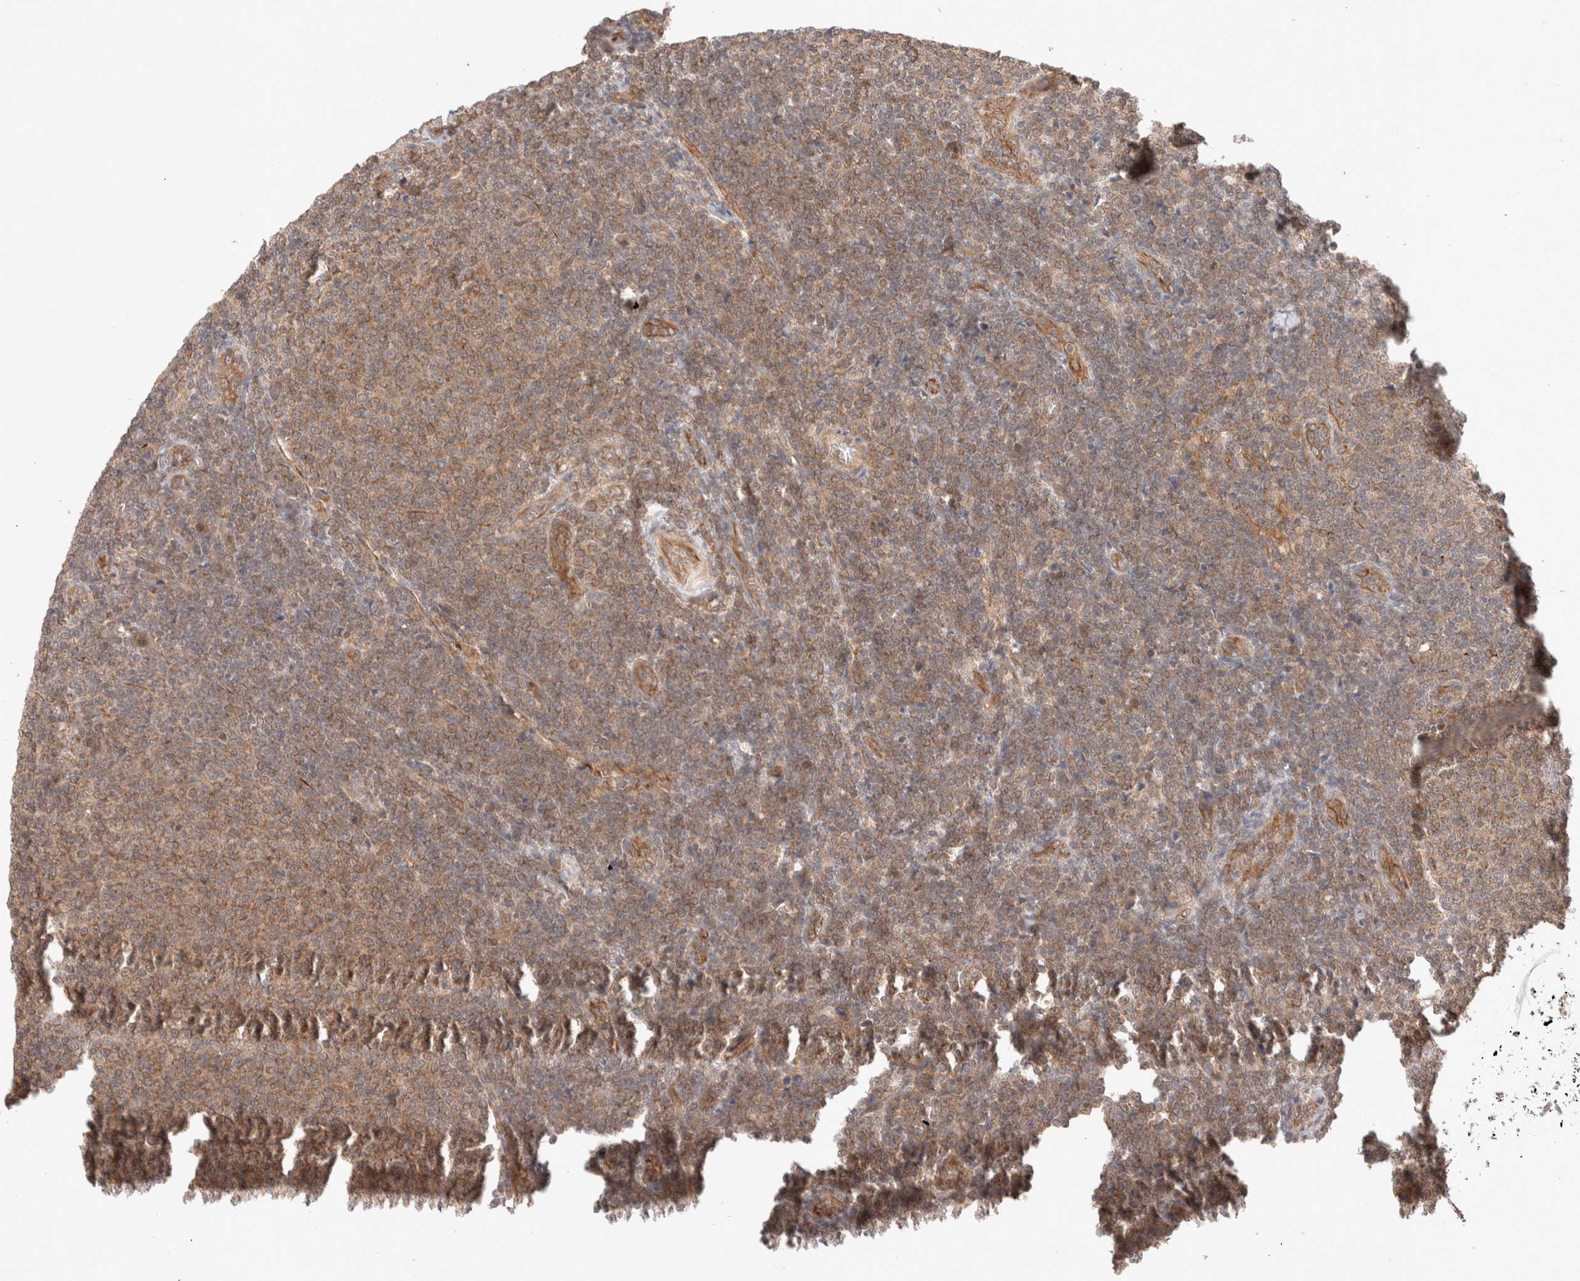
{"staining": {"intensity": "weak", "quantity": ">75%", "location": "cytoplasmic/membranous,nuclear"}, "tissue": "lymphoma", "cell_type": "Tumor cells", "image_type": "cancer", "snomed": [{"axis": "morphology", "description": "Malignant lymphoma, non-Hodgkin's type, Low grade"}, {"axis": "topography", "description": "Lymph node"}], "caption": "Malignant lymphoma, non-Hodgkin's type (low-grade) stained for a protein exhibits weak cytoplasmic/membranous and nuclear positivity in tumor cells. (DAB IHC with brightfield microscopy, high magnification).", "gene": "SIKE1", "patient": {"sex": "male", "age": 66}}